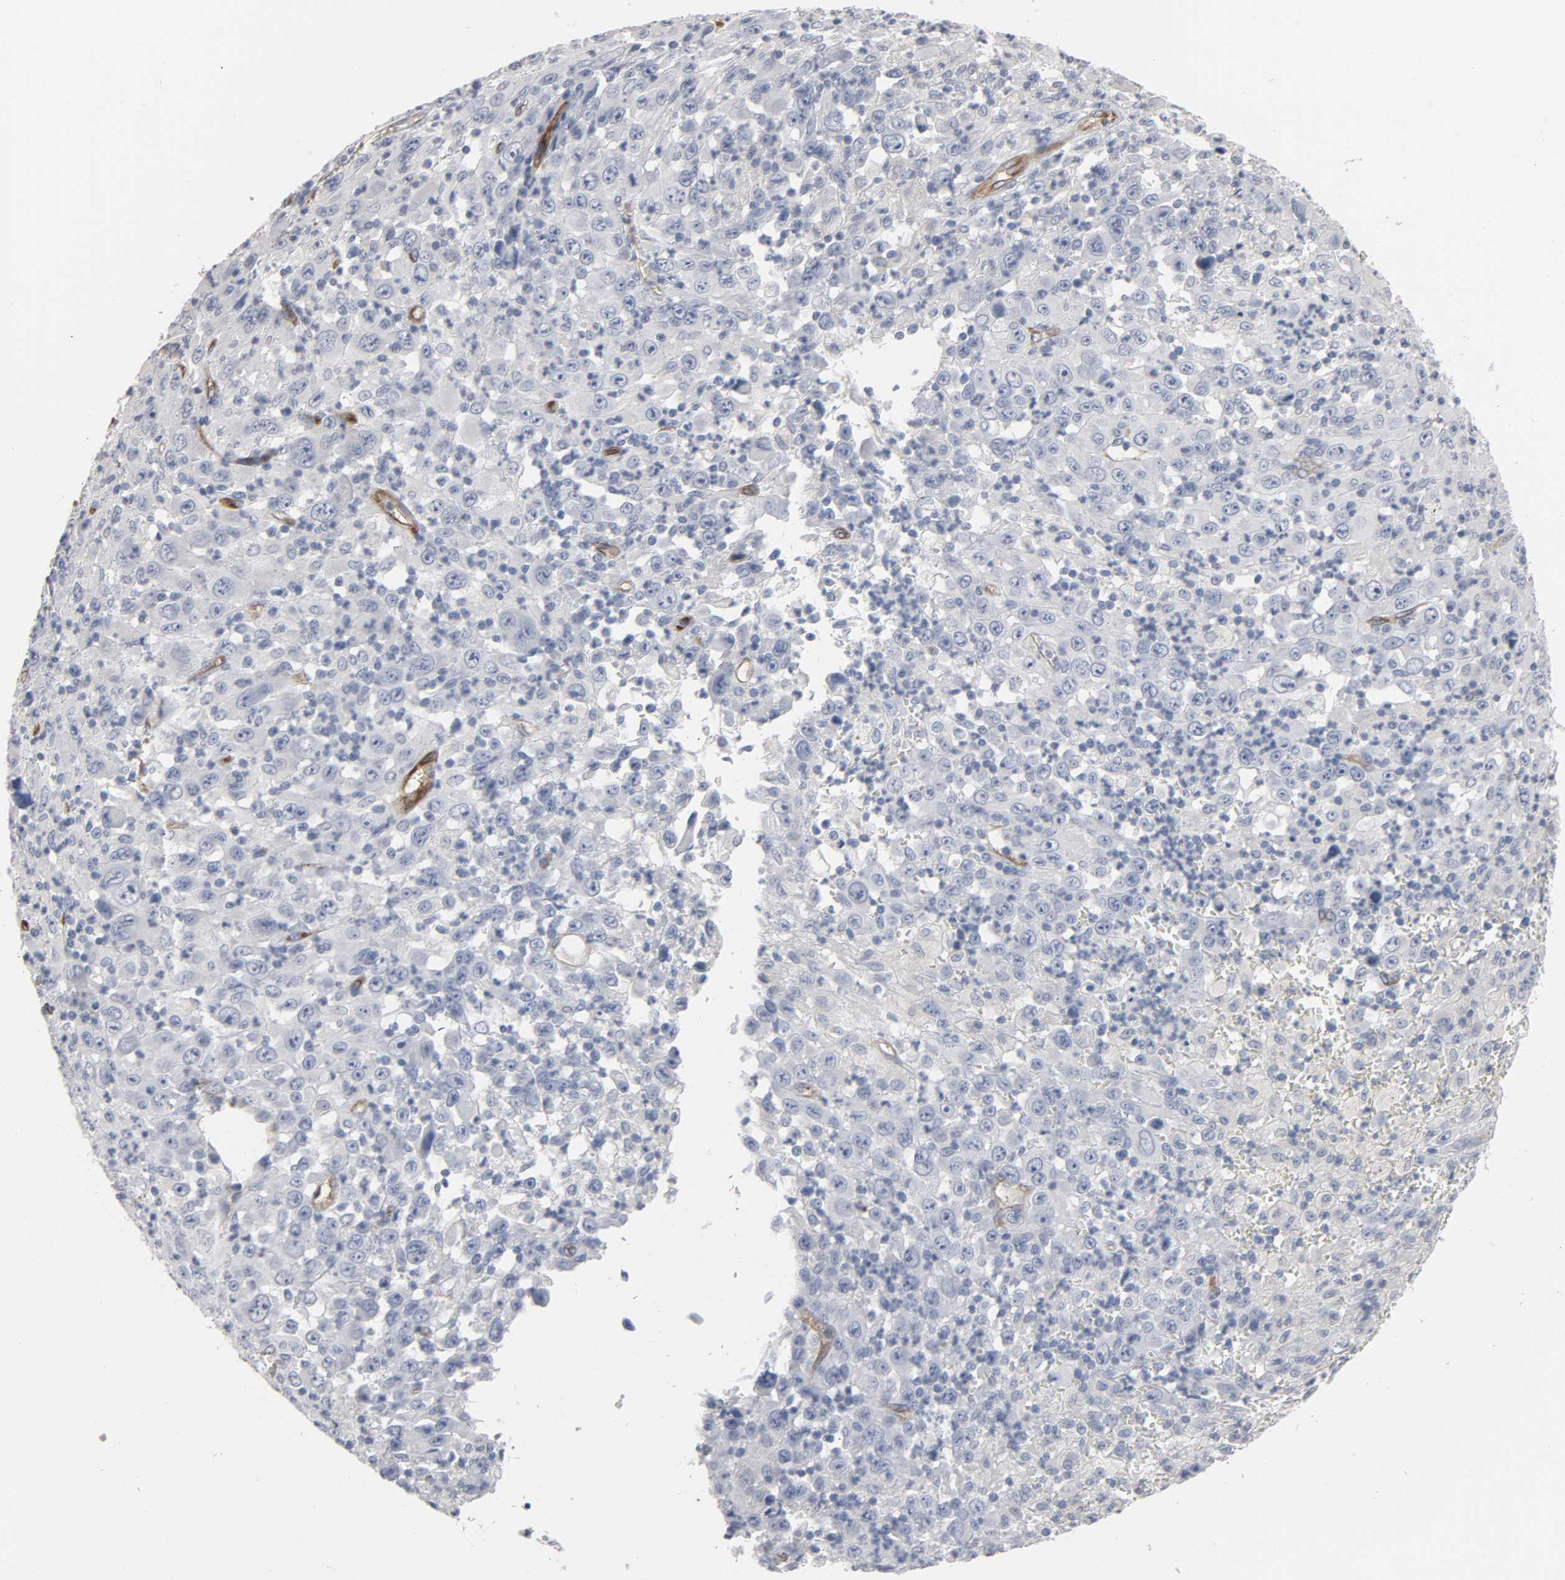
{"staining": {"intensity": "negative", "quantity": "none", "location": "none"}, "tissue": "melanoma", "cell_type": "Tumor cells", "image_type": "cancer", "snomed": [{"axis": "morphology", "description": "Malignant melanoma, Metastatic site"}, {"axis": "topography", "description": "Skin"}], "caption": "Immunohistochemical staining of human melanoma demonstrates no significant expression in tumor cells.", "gene": "KDR", "patient": {"sex": "female", "age": 56}}